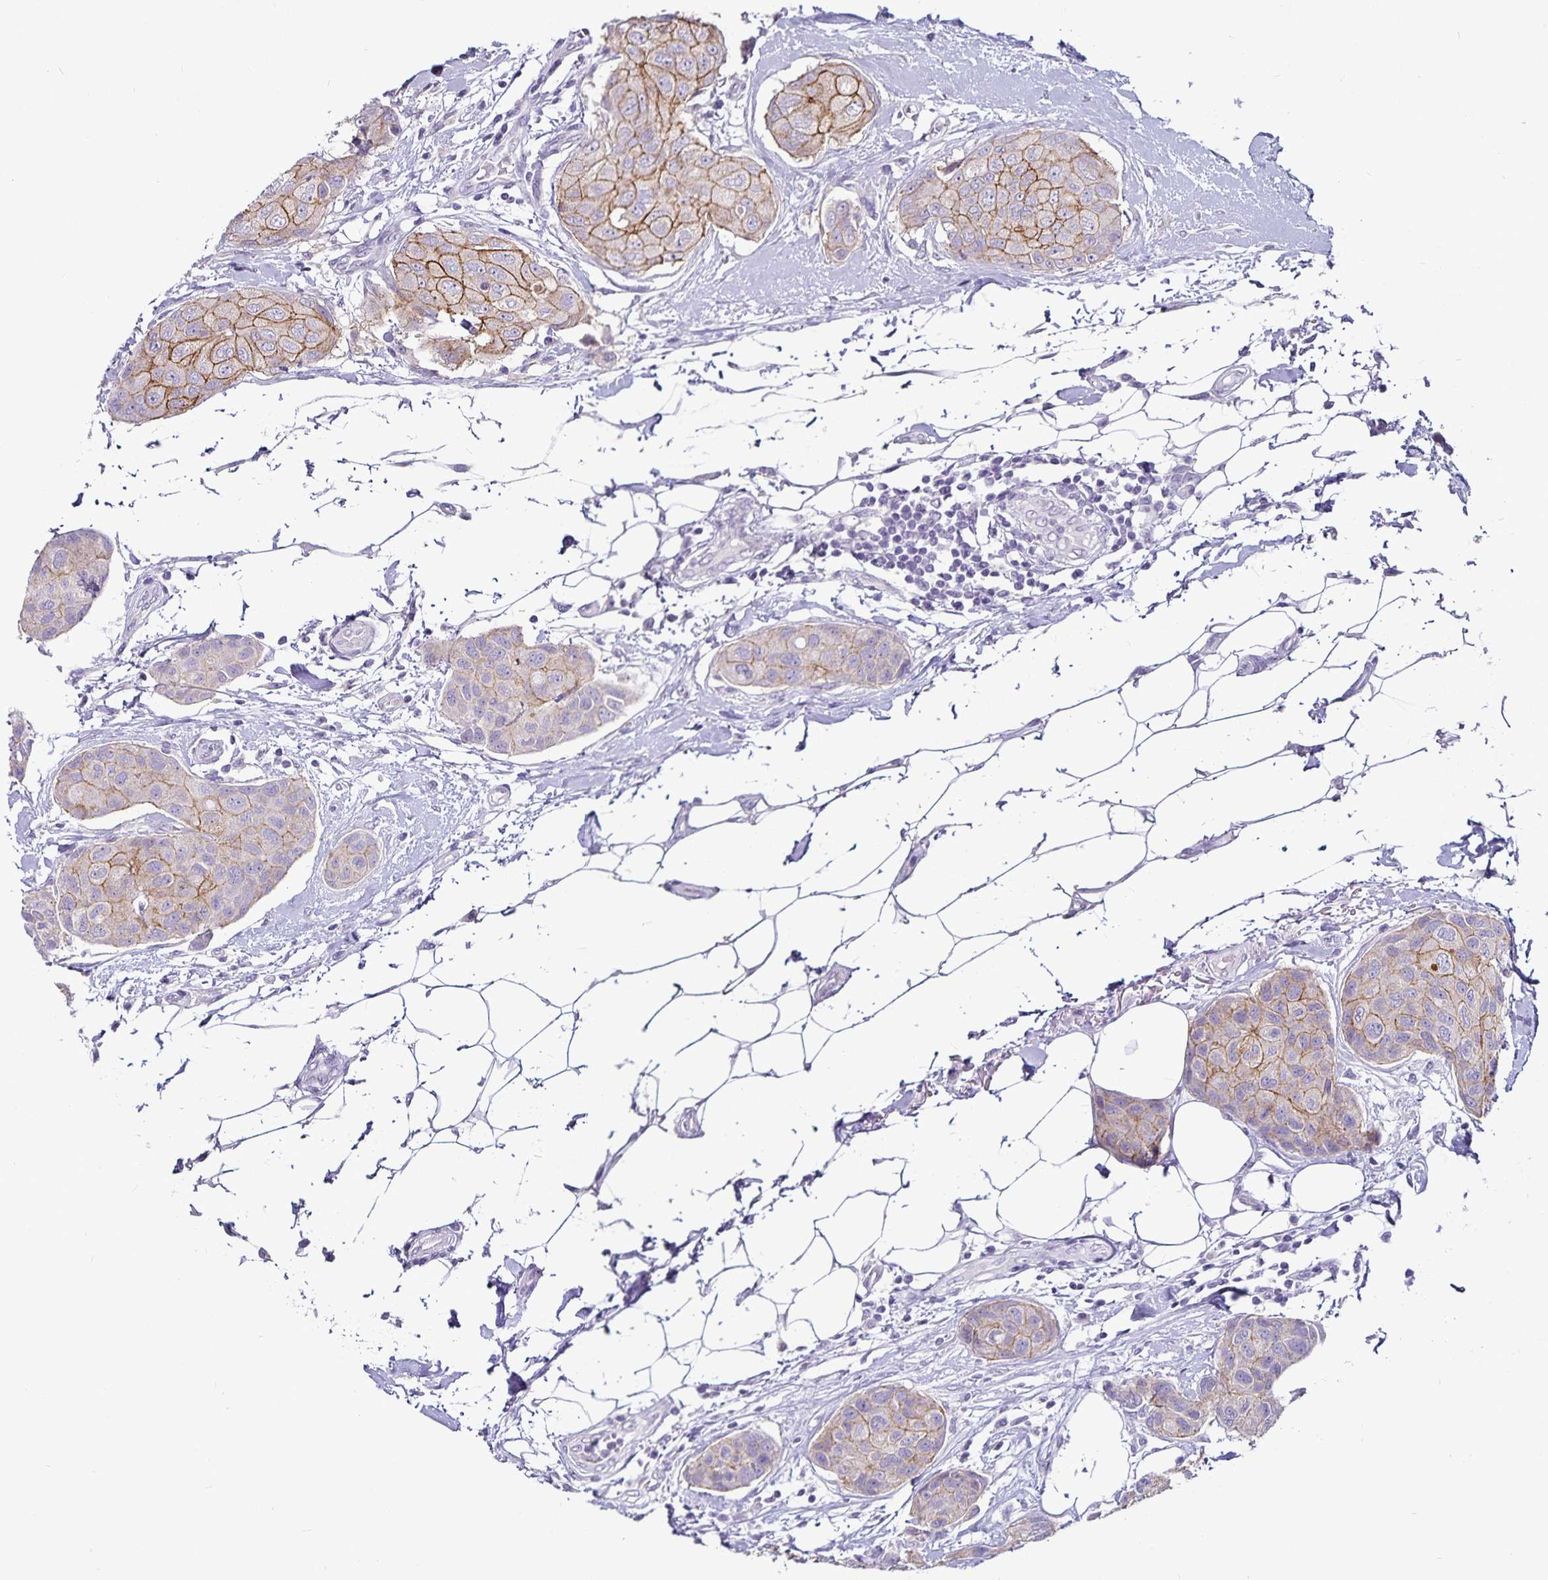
{"staining": {"intensity": "moderate", "quantity": "25%-75%", "location": "cytoplasmic/membranous"}, "tissue": "breast cancer", "cell_type": "Tumor cells", "image_type": "cancer", "snomed": [{"axis": "morphology", "description": "Duct carcinoma"}, {"axis": "topography", "description": "Breast"}, {"axis": "topography", "description": "Lymph node"}], "caption": "A brown stain shows moderate cytoplasmic/membranous expression of a protein in human breast cancer tumor cells. The staining is performed using DAB brown chromogen to label protein expression. The nuclei are counter-stained blue using hematoxylin.", "gene": "CA12", "patient": {"sex": "female", "age": 80}}